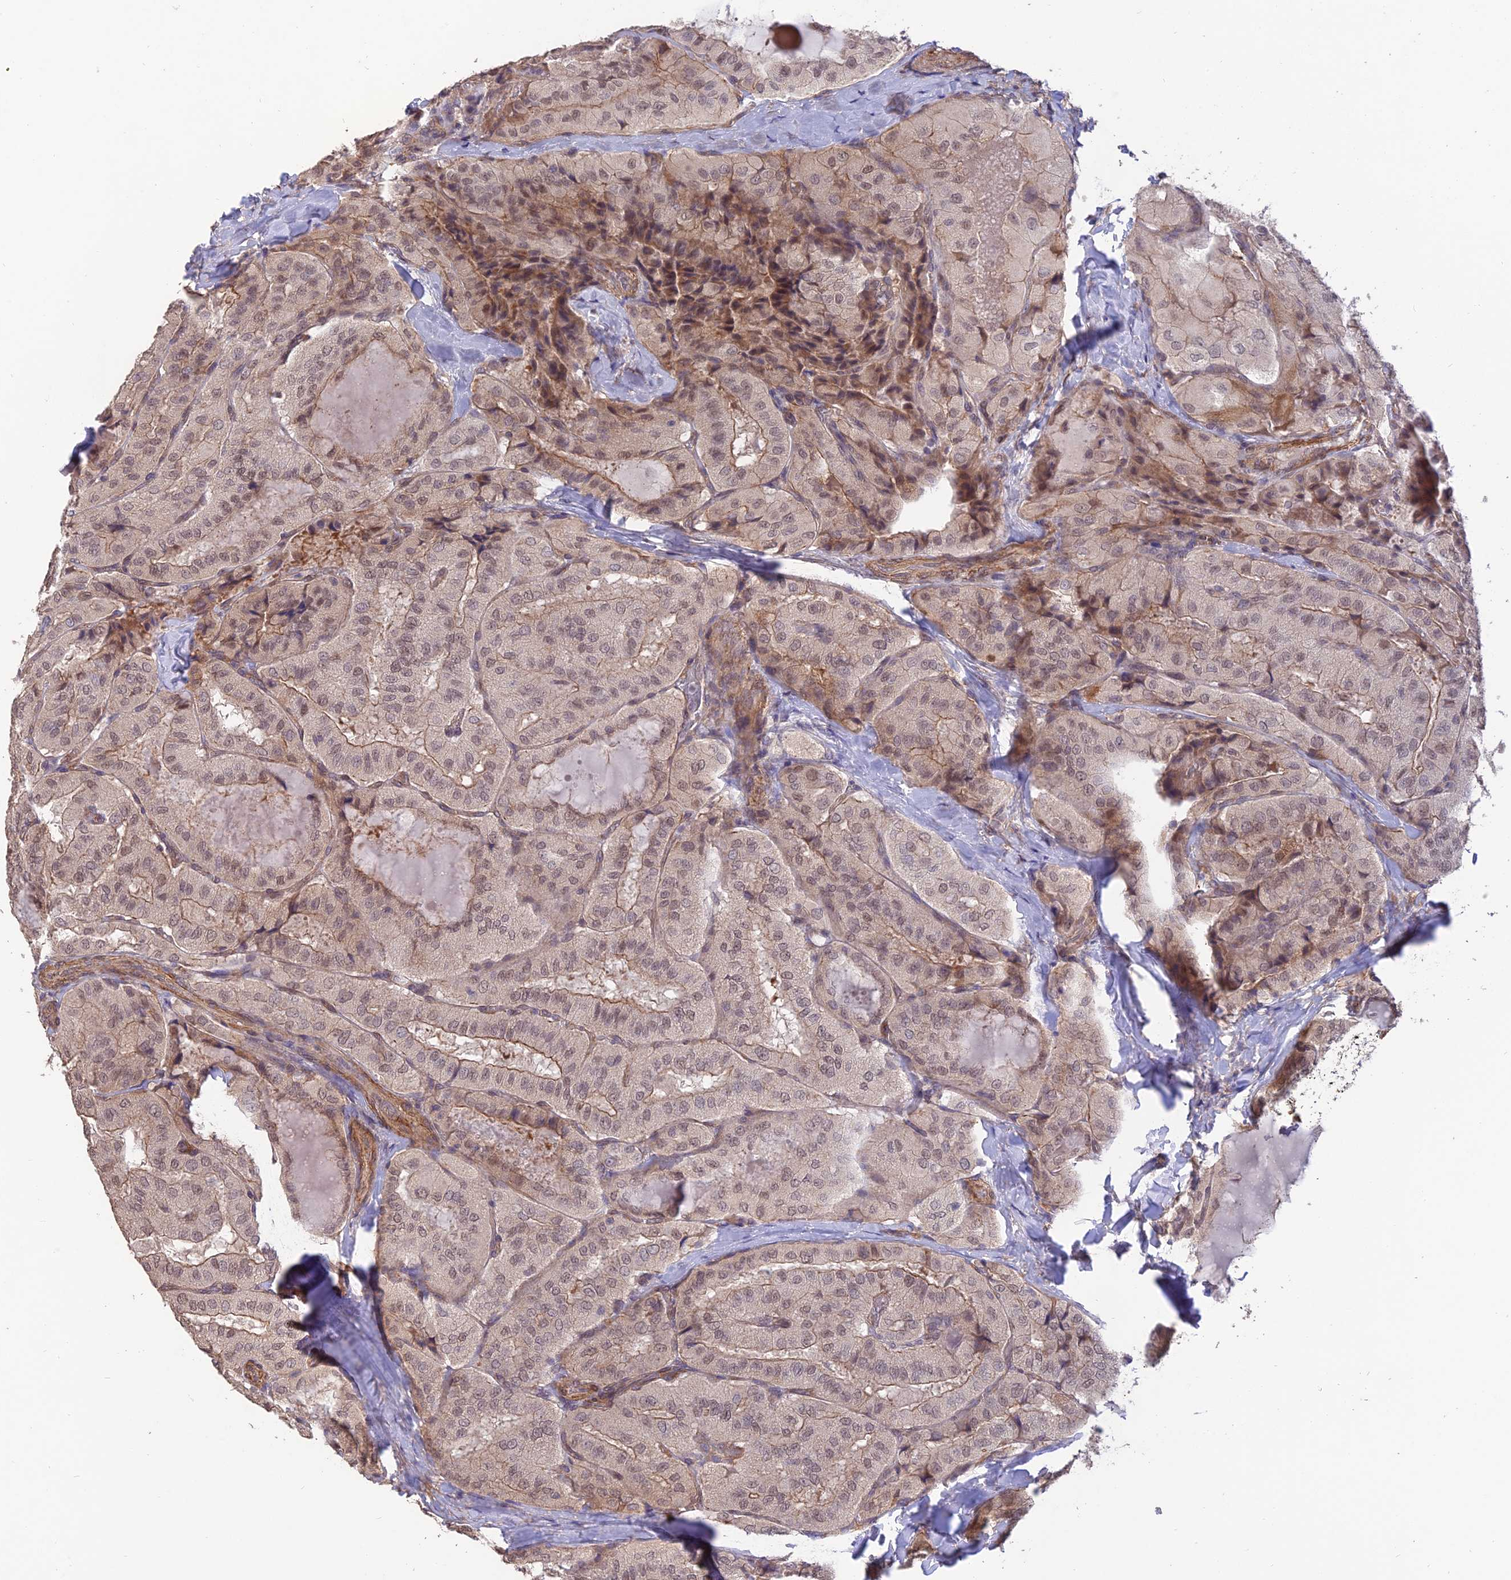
{"staining": {"intensity": "weak", "quantity": "25%-75%", "location": "cytoplasmic/membranous,nuclear"}, "tissue": "thyroid cancer", "cell_type": "Tumor cells", "image_type": "cancer", "snomed": [{"axis": "morphology", "description": "Normal tissue, NOS"}, {"axis": "morphology", "description": "Papillary adenocarcinoma, NOS"}, {"axis": "topography", "description": "Thyroid gland"}], "caption": "The histopathology image exhibits staining of thyroid cancer (papillary adenocarcinoma), revealing weak cytoplasmic/membranous and nuclear protein positivity (brown color) within tumor cells.", "gene": "PAGR1", "patient": {"sex": "female", "age": 59}}